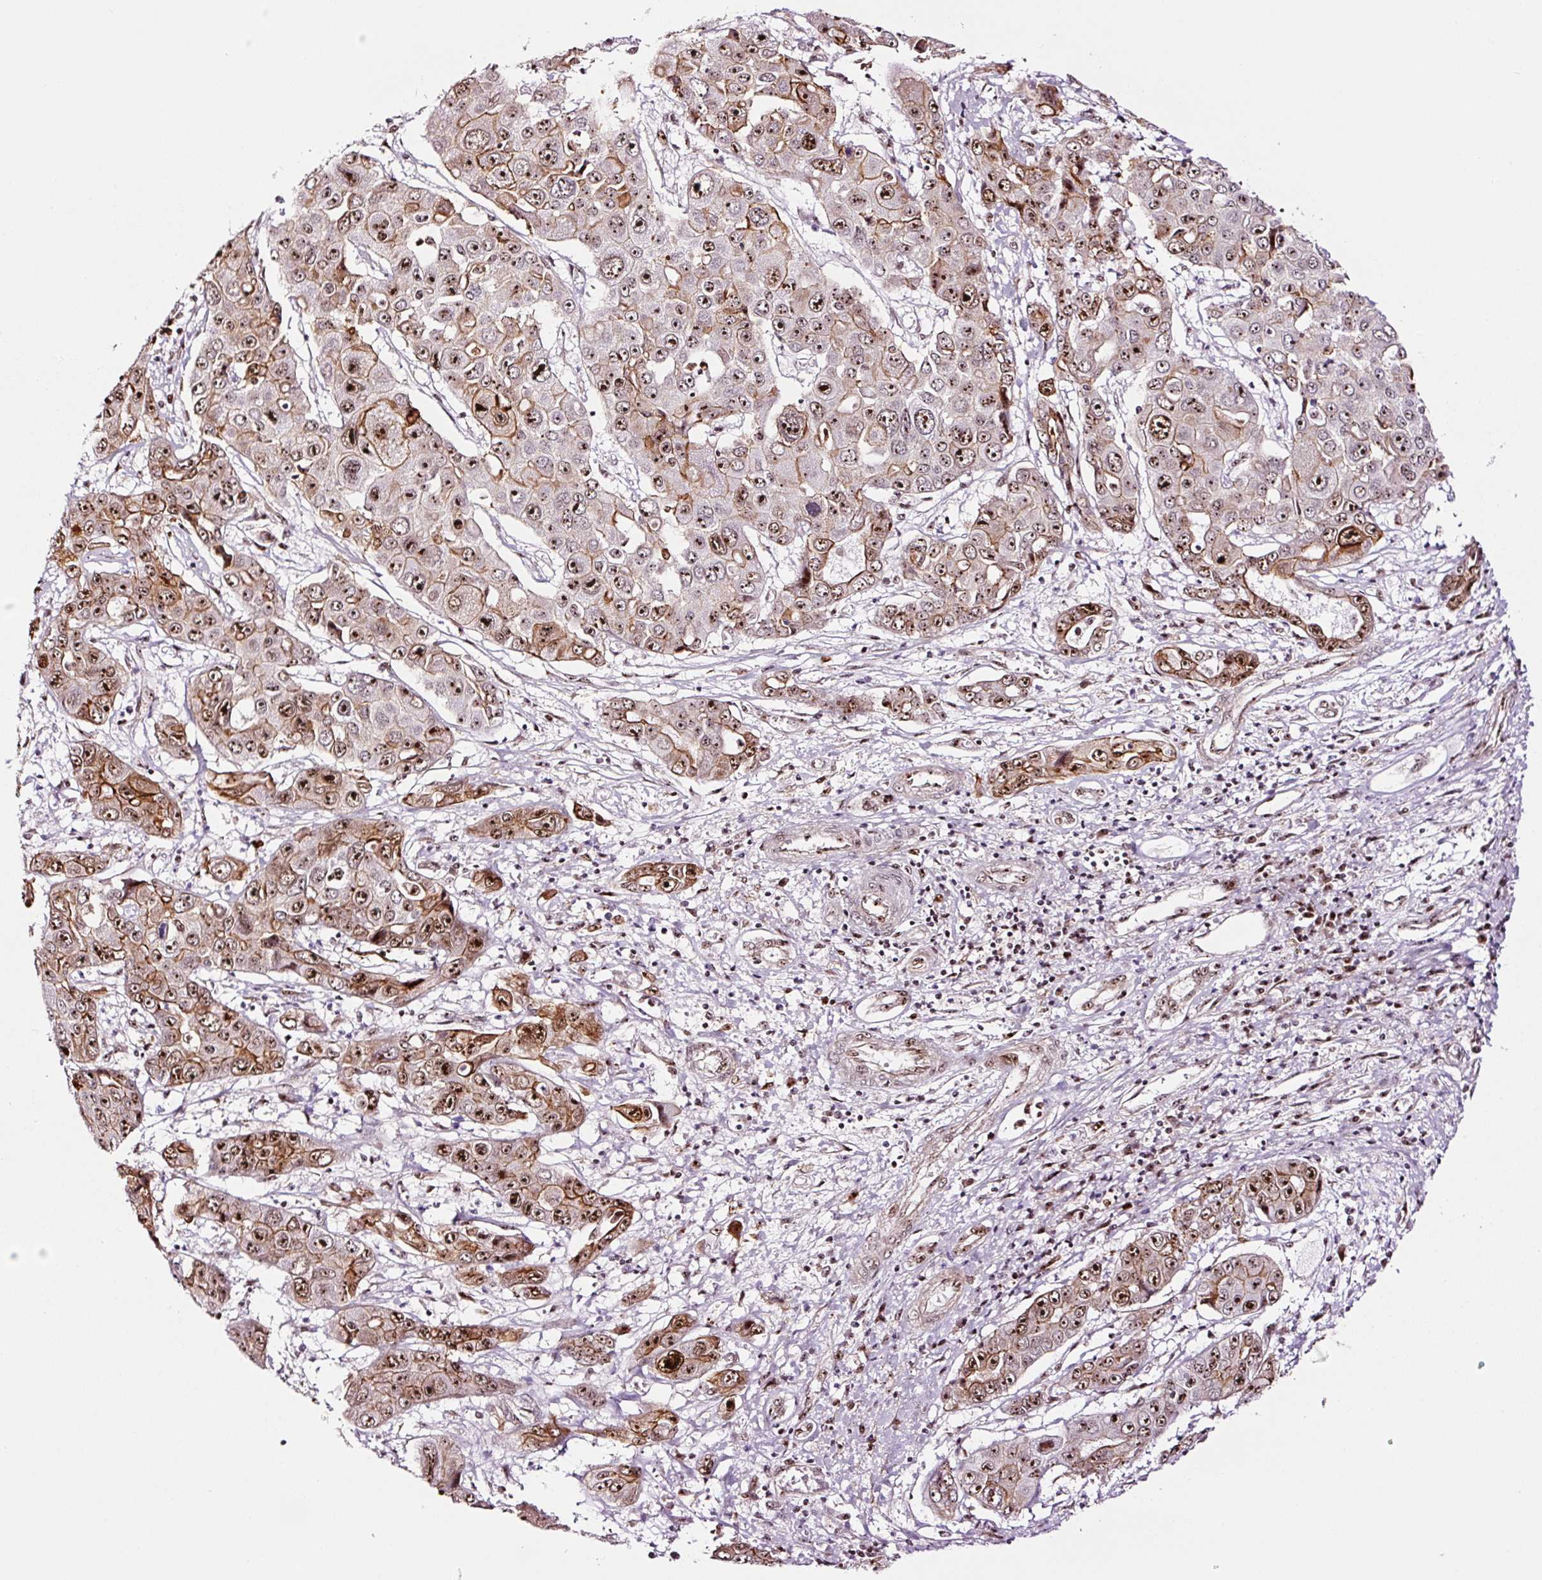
{"staining": {"intensity": "strong", "quantity": ">75%", "location": "cytoplasmic/membranous,nuclear"}, "tissue": "liver cancer", "cell_type": "Tumor cells", "image_type": "cancer", "snomed": [{"axis": "morphology", "description": "Cholangiocarcinoma"}, {"axis": "topography", "description": "Liver"}], "caption": "This histopathology image exhibits immunohistochemistry (IHC) staining of liver cancer, with high strong cytoplasmic/membranous and nuclear staining in approximately >75% of tumor cells.", "gene": "GNL3", "patient": {"sex": "male", "age": 67}}